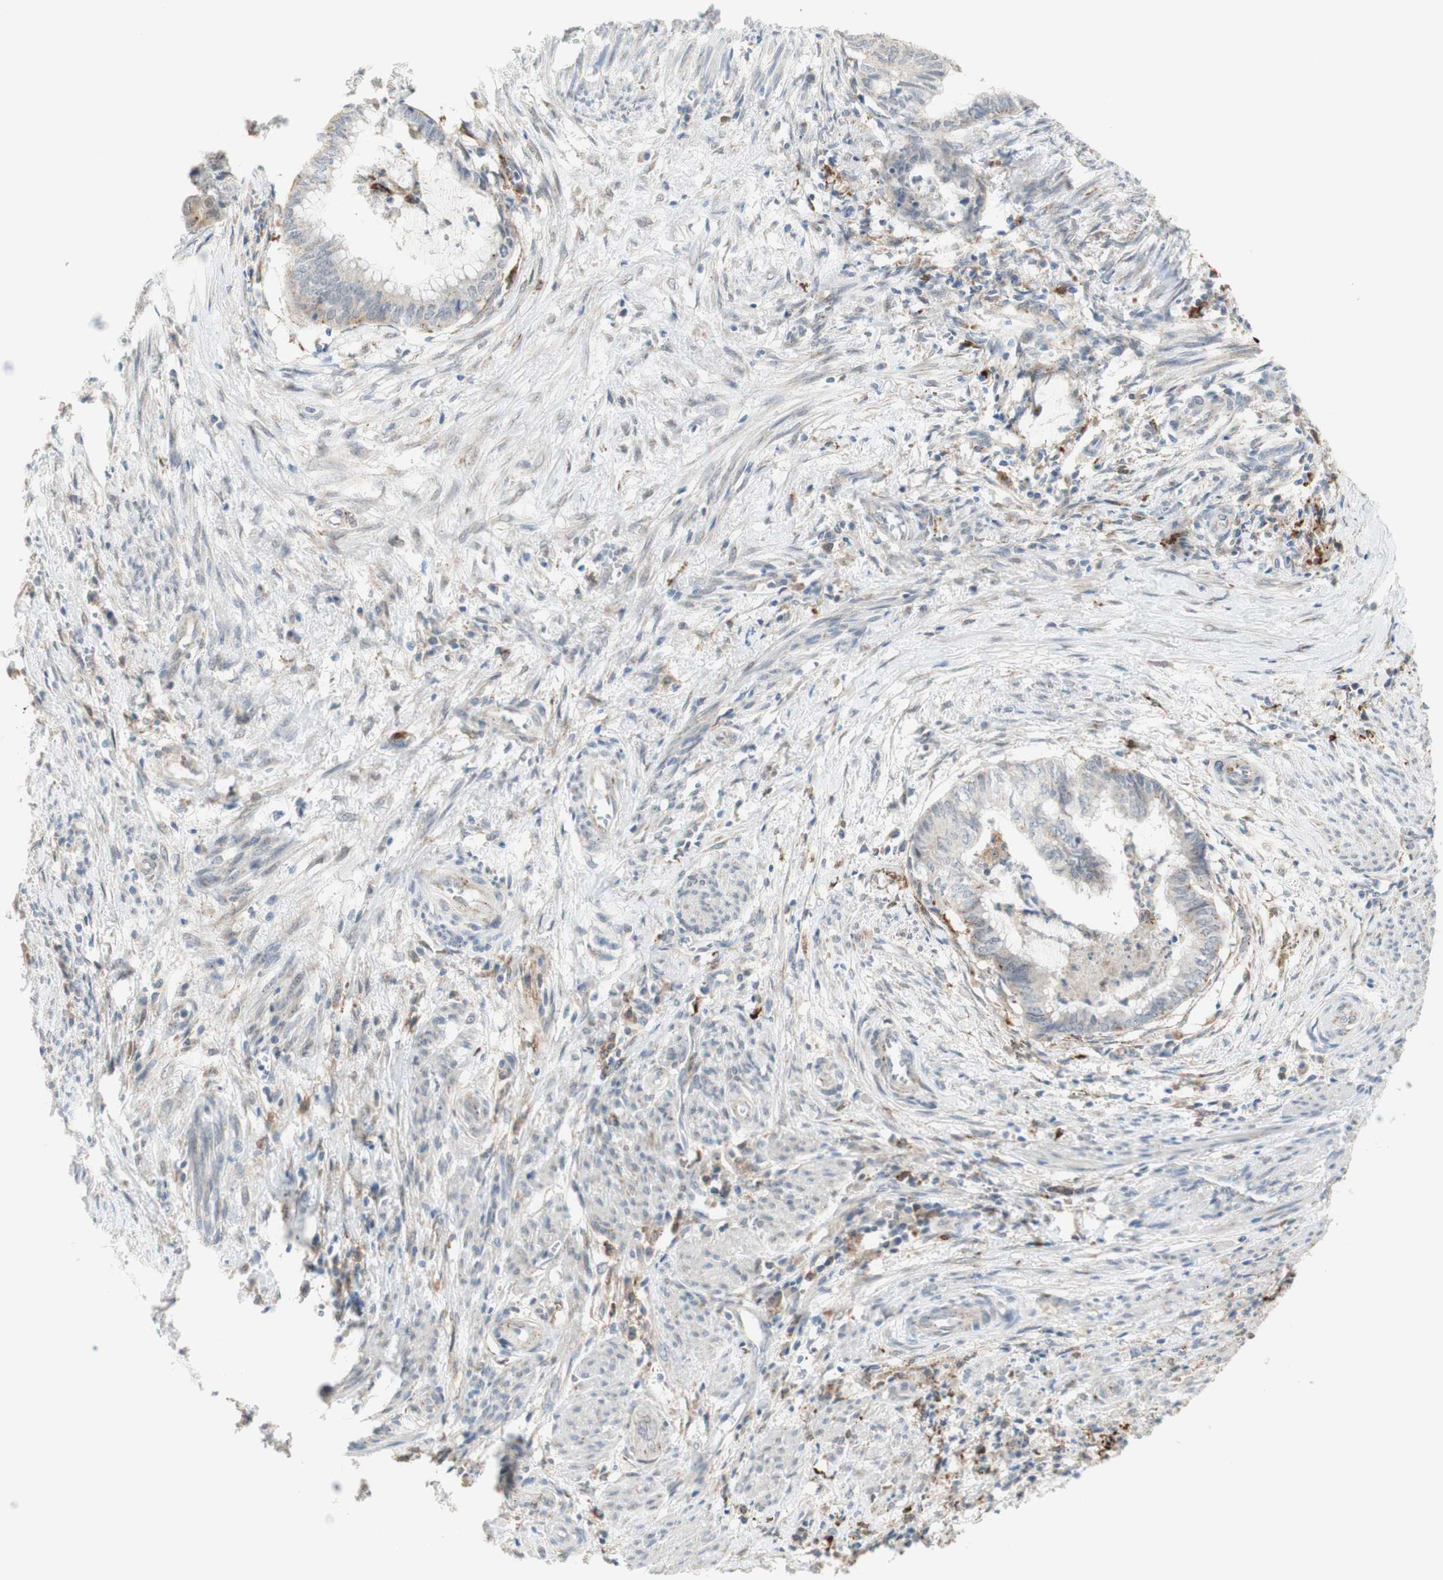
{"staining": {"intensity": "negative", "quantity": "none", "location": "none"}, "tissue": "endometrial cancer", "cell_type": "Tumor cells", "image_type": "cancer", "snomed": [{"axis": "morphology", "description": "Necrosis, NOS"}, {"axis": "morphology", "description": "Adenocarcinoma, NOS"}, {"axis": "topography", "description": "Endometrium"}], "caption": "Tumor cells show no significant protein expression in adenocarcinoma (endometrial).", "gene": "GAPT", "patient": {"sex": "female", "age": 79}}